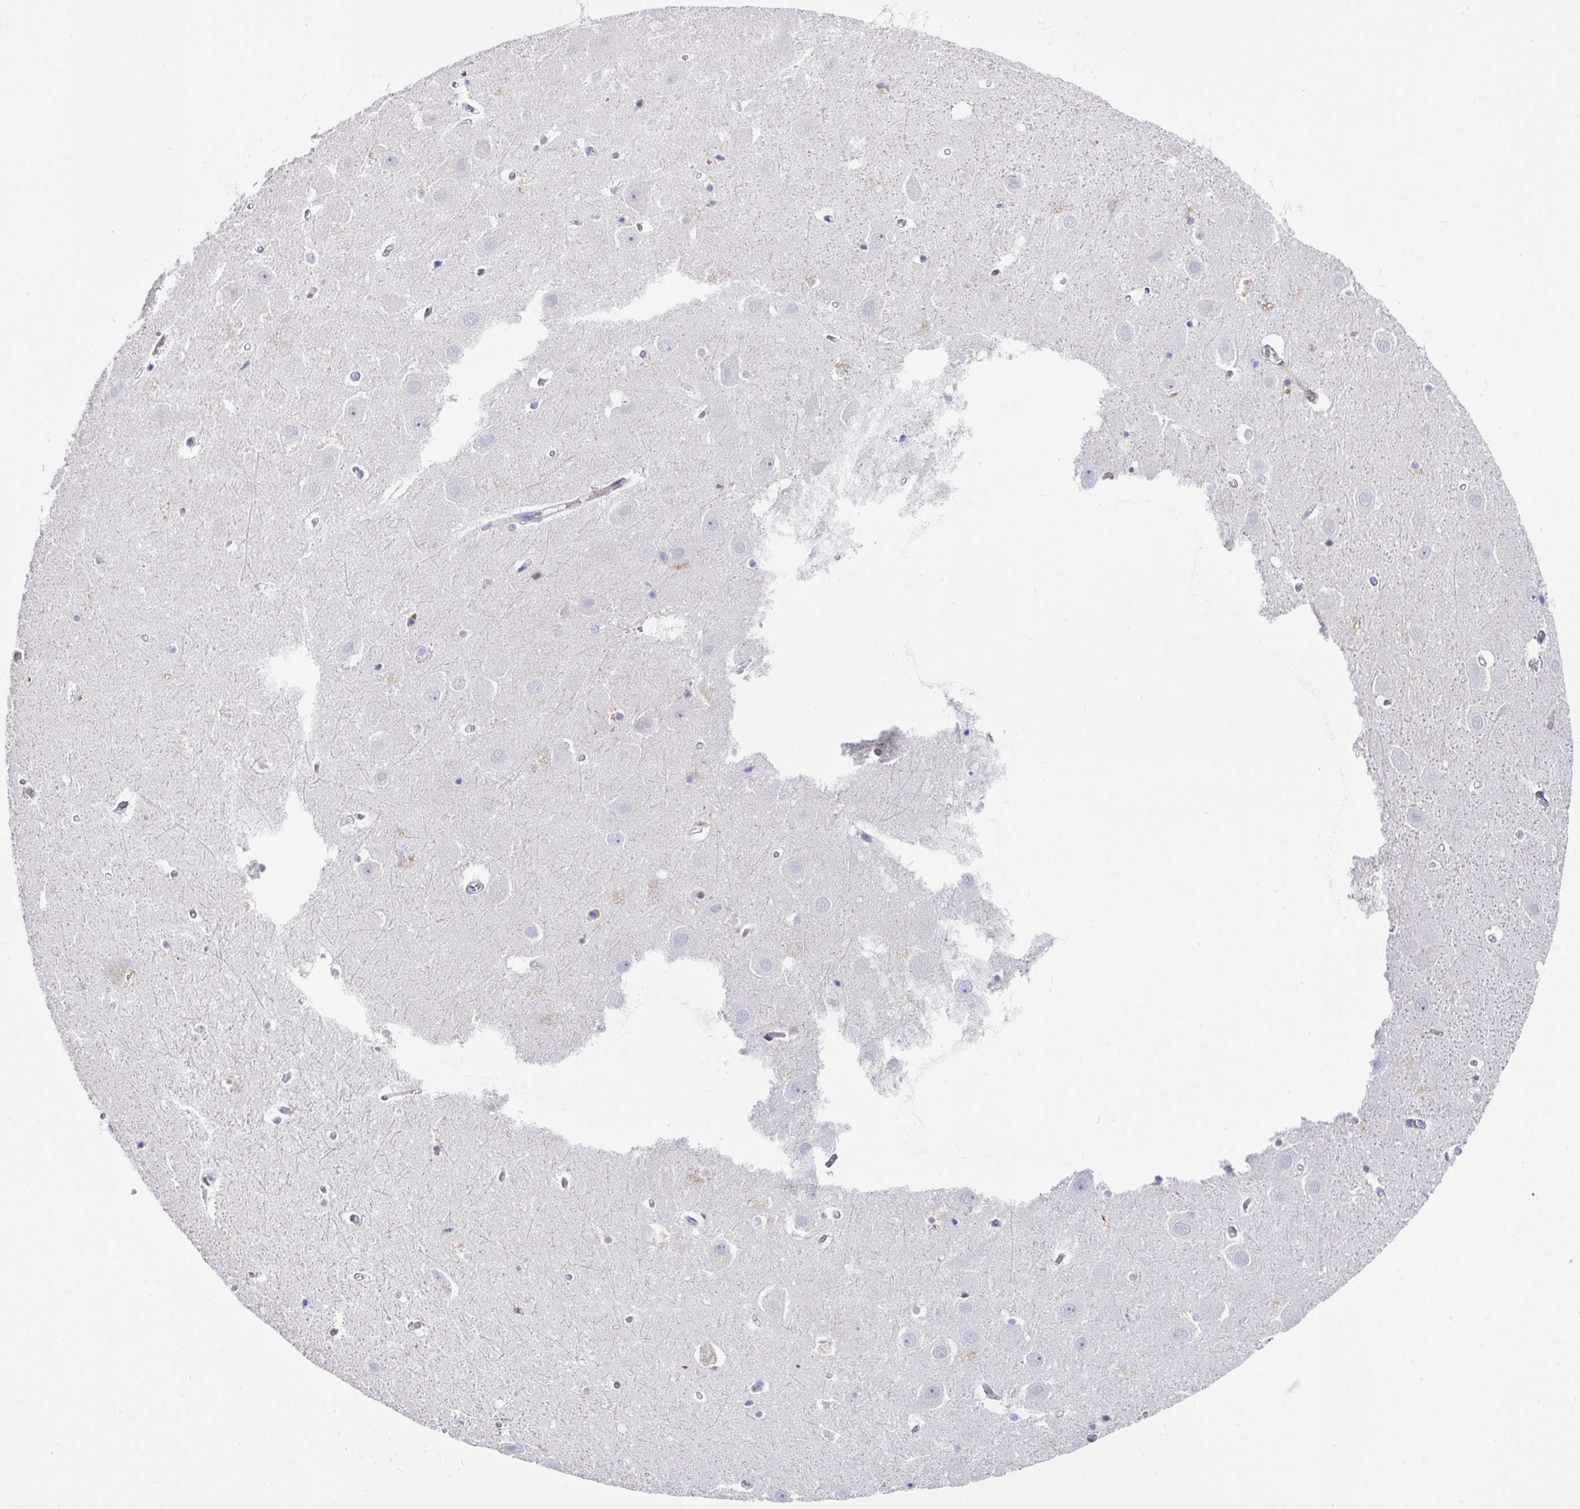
{"staining": {"intensity": "moderate", "quantity": "<25%", "location": "cytoplasmic/membranous"}, "tissue": "hippocampus", "cell_type": "Glial cells", "image_type": "normal", "snomed": [{"axis": "morphology", "description": "Normal tissue, NOS"}, {"axis": "topography", "description": "Hippocampus"}], "caption": "Immunohistochemistry (IHC) (DAB) staining of benign hippocampus shows moderate cytoplasmic/membranous protein positivity in about <25% of glial cells.", "gene": "CLDN1", "patient": {"sex": "female", "age": 52}}